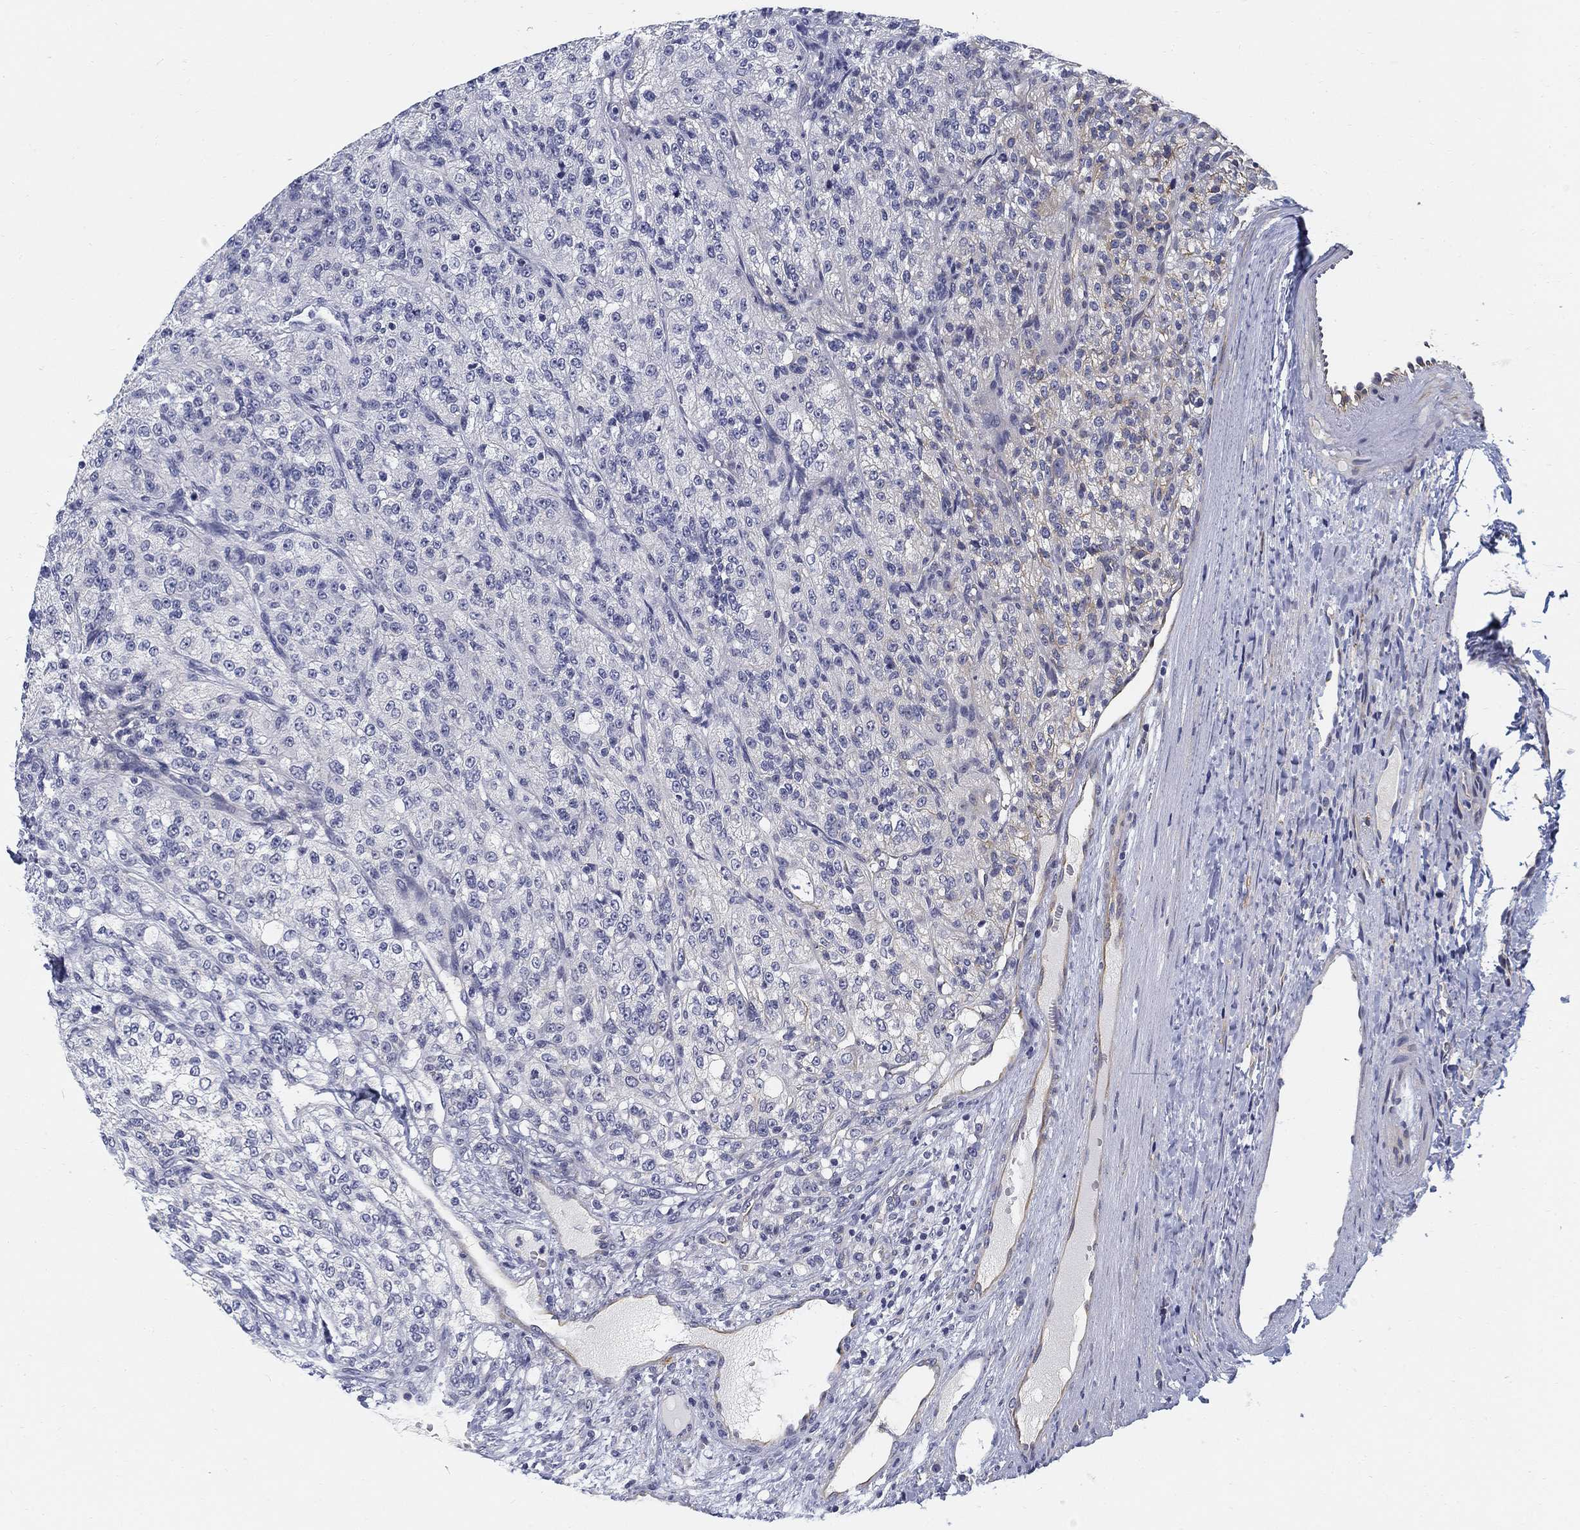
{"staining": {"intensity": "negative", "quantity": "none", "location": "none"}, "tissue": "renal cancer", "cell_type": "Tumor cells", "image_type": "cancer", "snomed": [{"axis": "morphology", "description": "Adenocarcinoma, NOS"}, {"axis": "topography", "description": "Kidney"}], "caption": "High power microscopy image of an IHC photomicrograph of adenocarcinoma (renal), revealing no significant positivity in tumor cells. The staining was performed using DAB to visualize the protein expression in brown, while the nuclei were stained in blue with hematoxylin (Magnification: 20x).", "gene": "SLC2A5", "patient": {"sex": "female", "age": 63}}